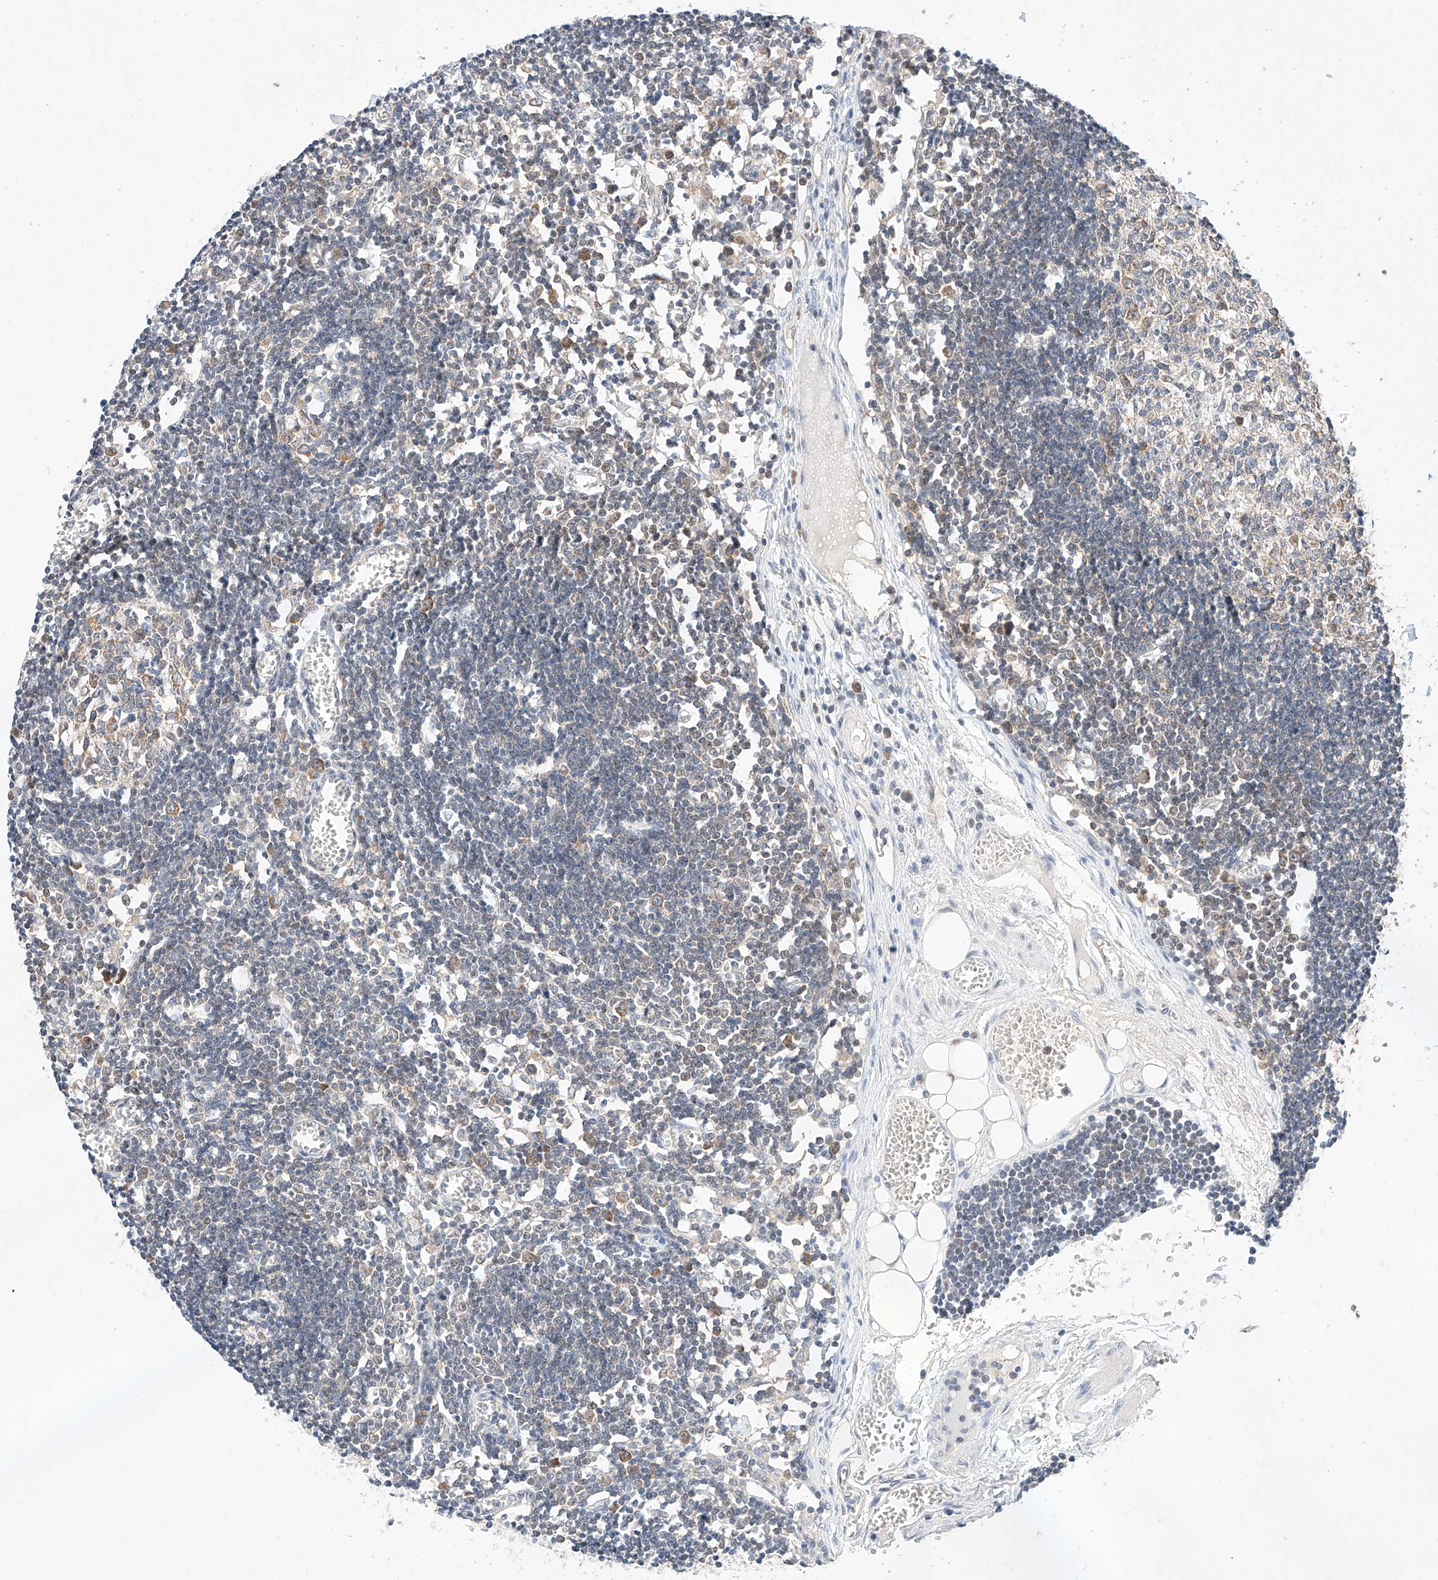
{"staining": {"intensity": "moderate", "quantity": "<25%", "location": "cytoplasmic/membranous"}, "tissue": "lymph node", "cell_type": "Germinal center cells", "image_type": "normal", "snomed": [{"axis": "morphology", "description": "Normal tissue, NOS"}, {"axis": "topography", "description": "Lymph node"}], "caption": "Lymph node stained with DAB immunohistochemistry (IHC) shows low levels of moderate cytoplasmic/membranous positivity in about <25% of germinal center cells.", "gene": "C6orf118", "patient": {"sex": "female", "age": 11}}